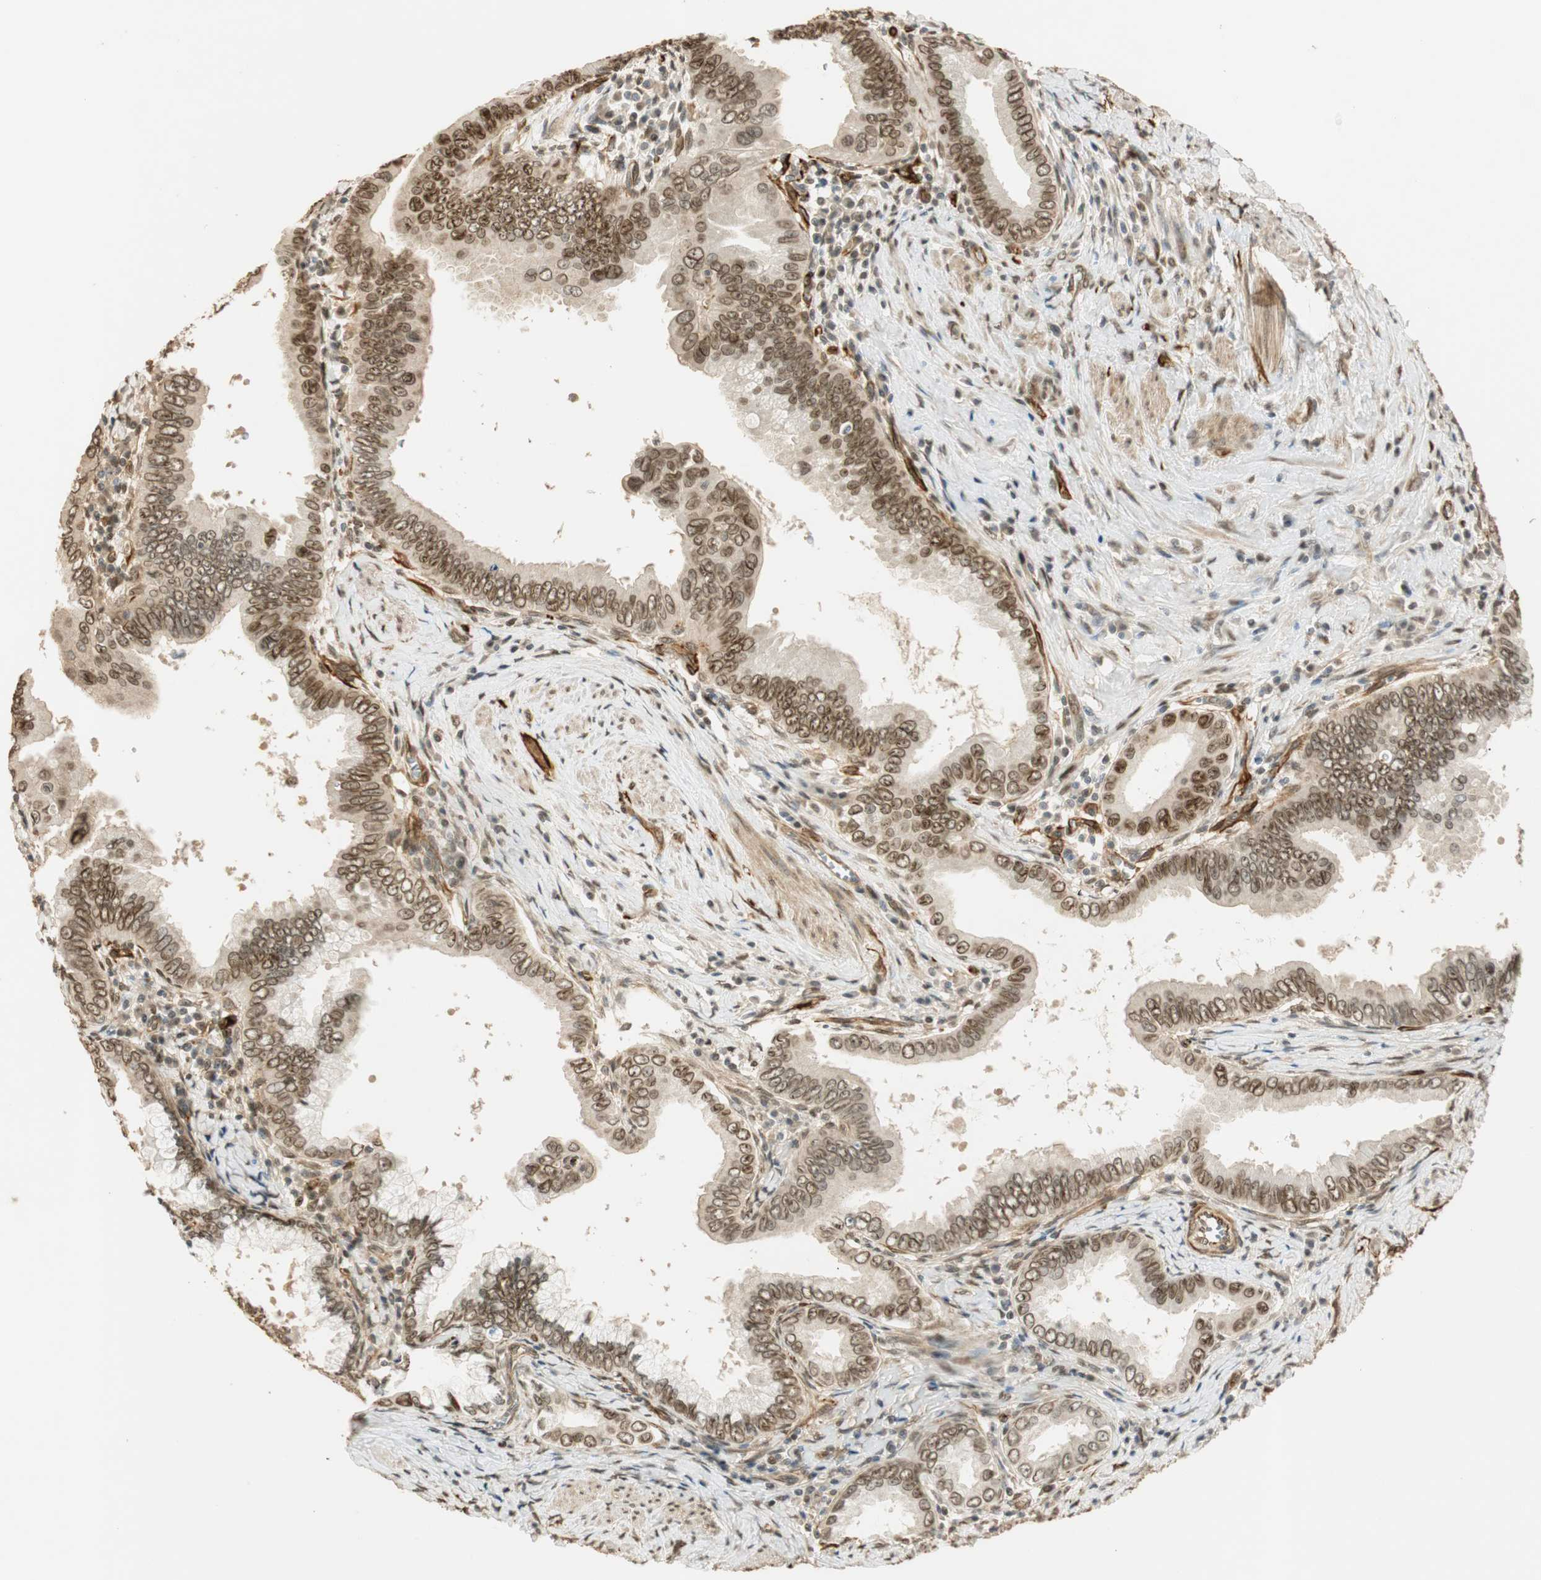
{"staining": {"intensity": "weak", "quantity": "25%-75%", "location": "cytoplasmic/membranous,nuclear"}, "tissue": "pancreatic cancer", "cell_type": "Tumor cells", "image_type": "cancer", "snomed": [{"axis": "morphology", "description": "Normal tissue, NOS"}, {"axis": "topography", "description": "Lymph node"}], "caption": "Immunohistochemistry of pancreatic cancer demonstrates low levels of weak cytoplasmic/membranous and nuclear expression in approximately 25%-75% of tumor cells. (DAB = brown stain, brightfield microscopy at high magnification).", "gene": "NES", "patient": {"sex": "male", "age": 50}}